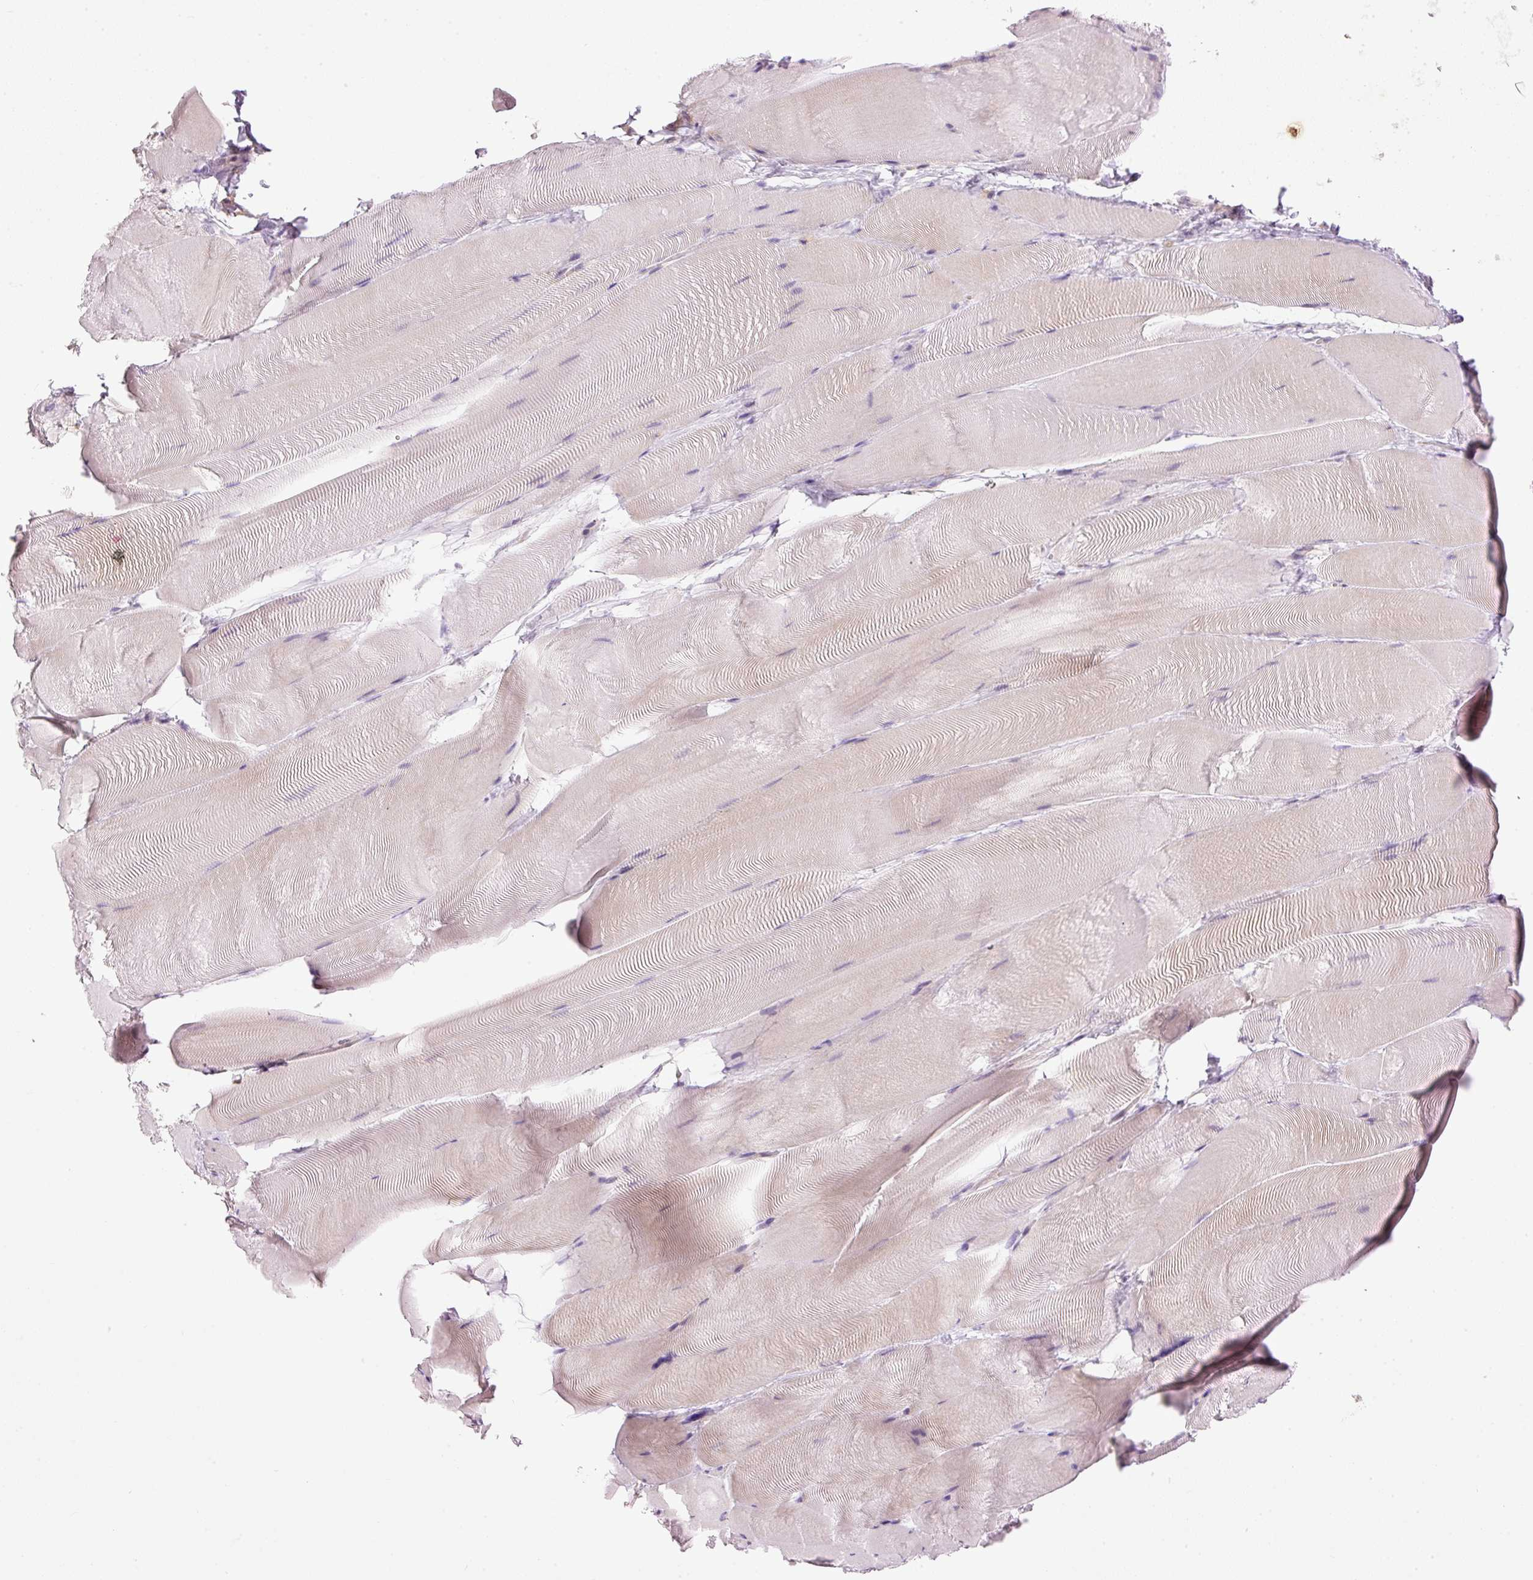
{"staining": {"intensity": "negative", "quantity": "none", "location": "none"}, "tissue": "skeletal muscle", "cell_type": "Myocytes", "image_type": "normal", "snomed": [{"axis": "morphology", "description": "Normal tissue, NOS"}, {"axis": "topography", "description": "Skeletal muscle"}], "caption": "Immunohistochemistry of unremarkable human skeletal muscle reveals no positivity in myocytes.", "gene": "MZT2A", "patient": {"sex": "female", "age": 64}}